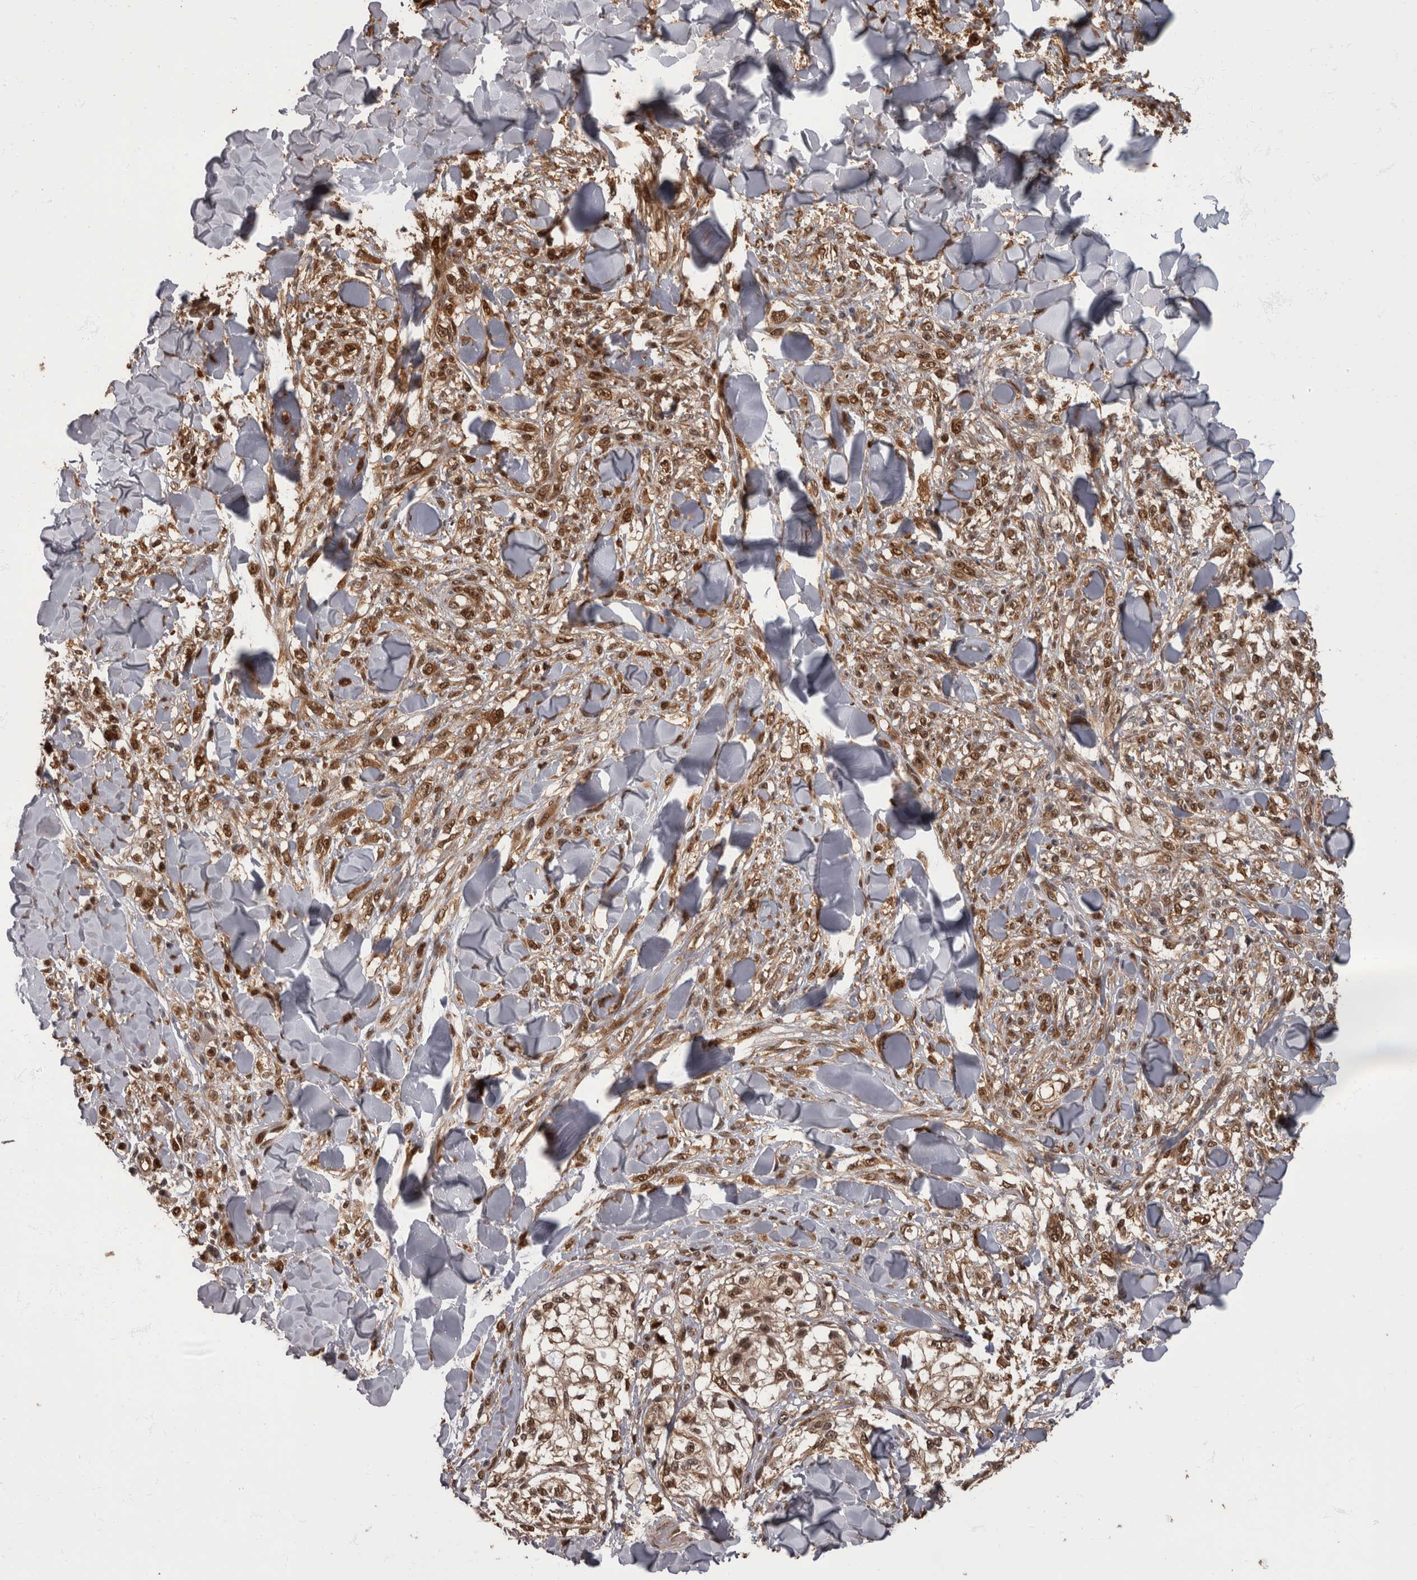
{"staining": {"intensity": "moderate", "quantity": ">75%", "location": "cytoplasmic/membranous,nuclear"}, "tissue": "melanoma", "cell_type": "Tumor cells", "image_type": "cancer", "snomed": [{"axis": "morphology", "description": "Malignant melanoma, NOS"}, {"axis": "topography", "description": "Skin of head"}], "caption": "Brown immunohistochemical staining in human malignant melanoma displays moderate cytoplasmic/membranous and nuclear staining in about >75% of tumor cells. The protein is stained brown, and the nuclei are stained in blue (DAB IHC with brightfield microscopy, high magnification).", "gene": "AKT3", "patient": {"sex": "male", "age": 83}}